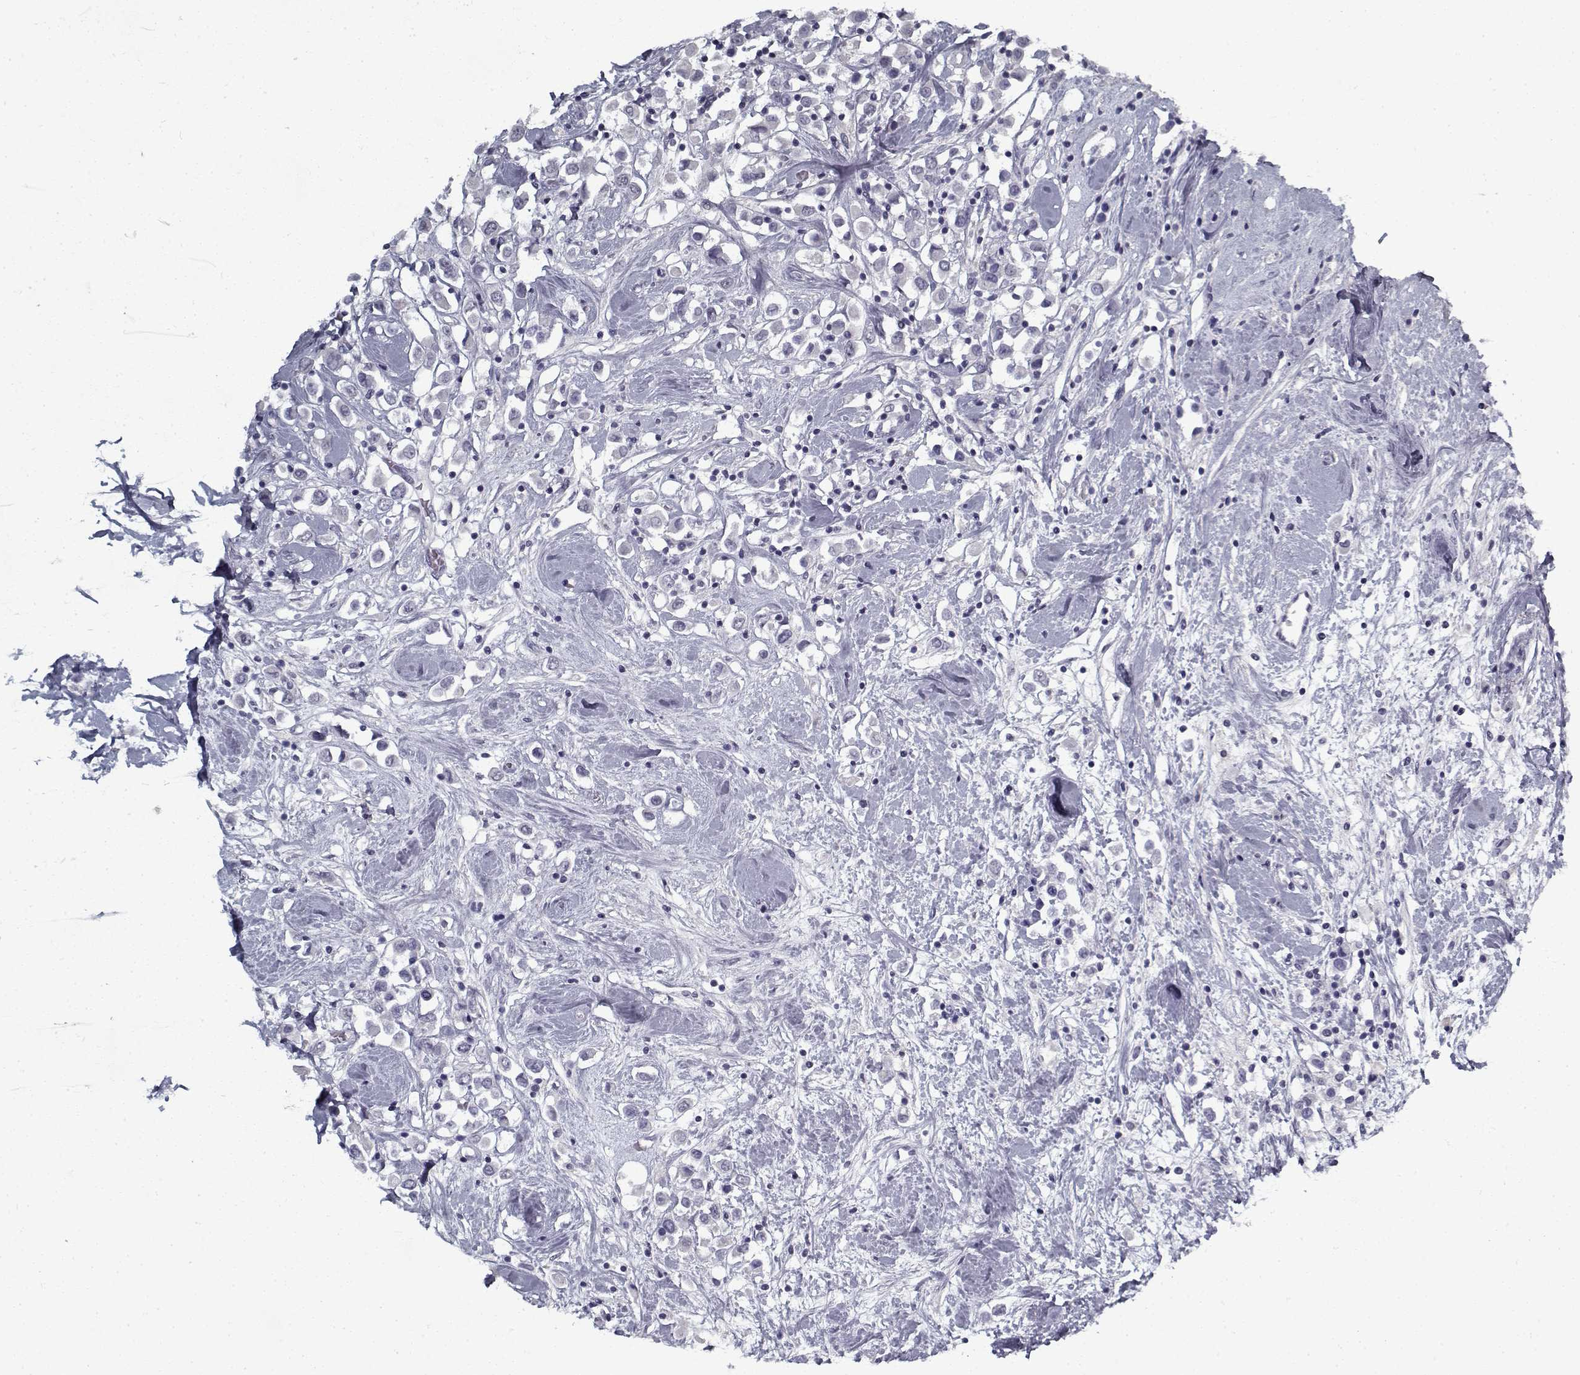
{"staining": {"intensity": "negative", "quantity": "none", "location": "none"}, "tissue": "breast cancer", "cell_type": "Tumor cells", "image_type": "cancer", "snomed": [{"axis": "morphology", "description": "Duct carcinoma"}, {"axis": "topography", "description": "Breast"}], "caption": "Breast cancer (invasive ductal carcinoma) stained for a protein using IHC shows no positivity tumor cells.", "gene": "RNF32", "patient": {"sex": "female", "age": 61}}